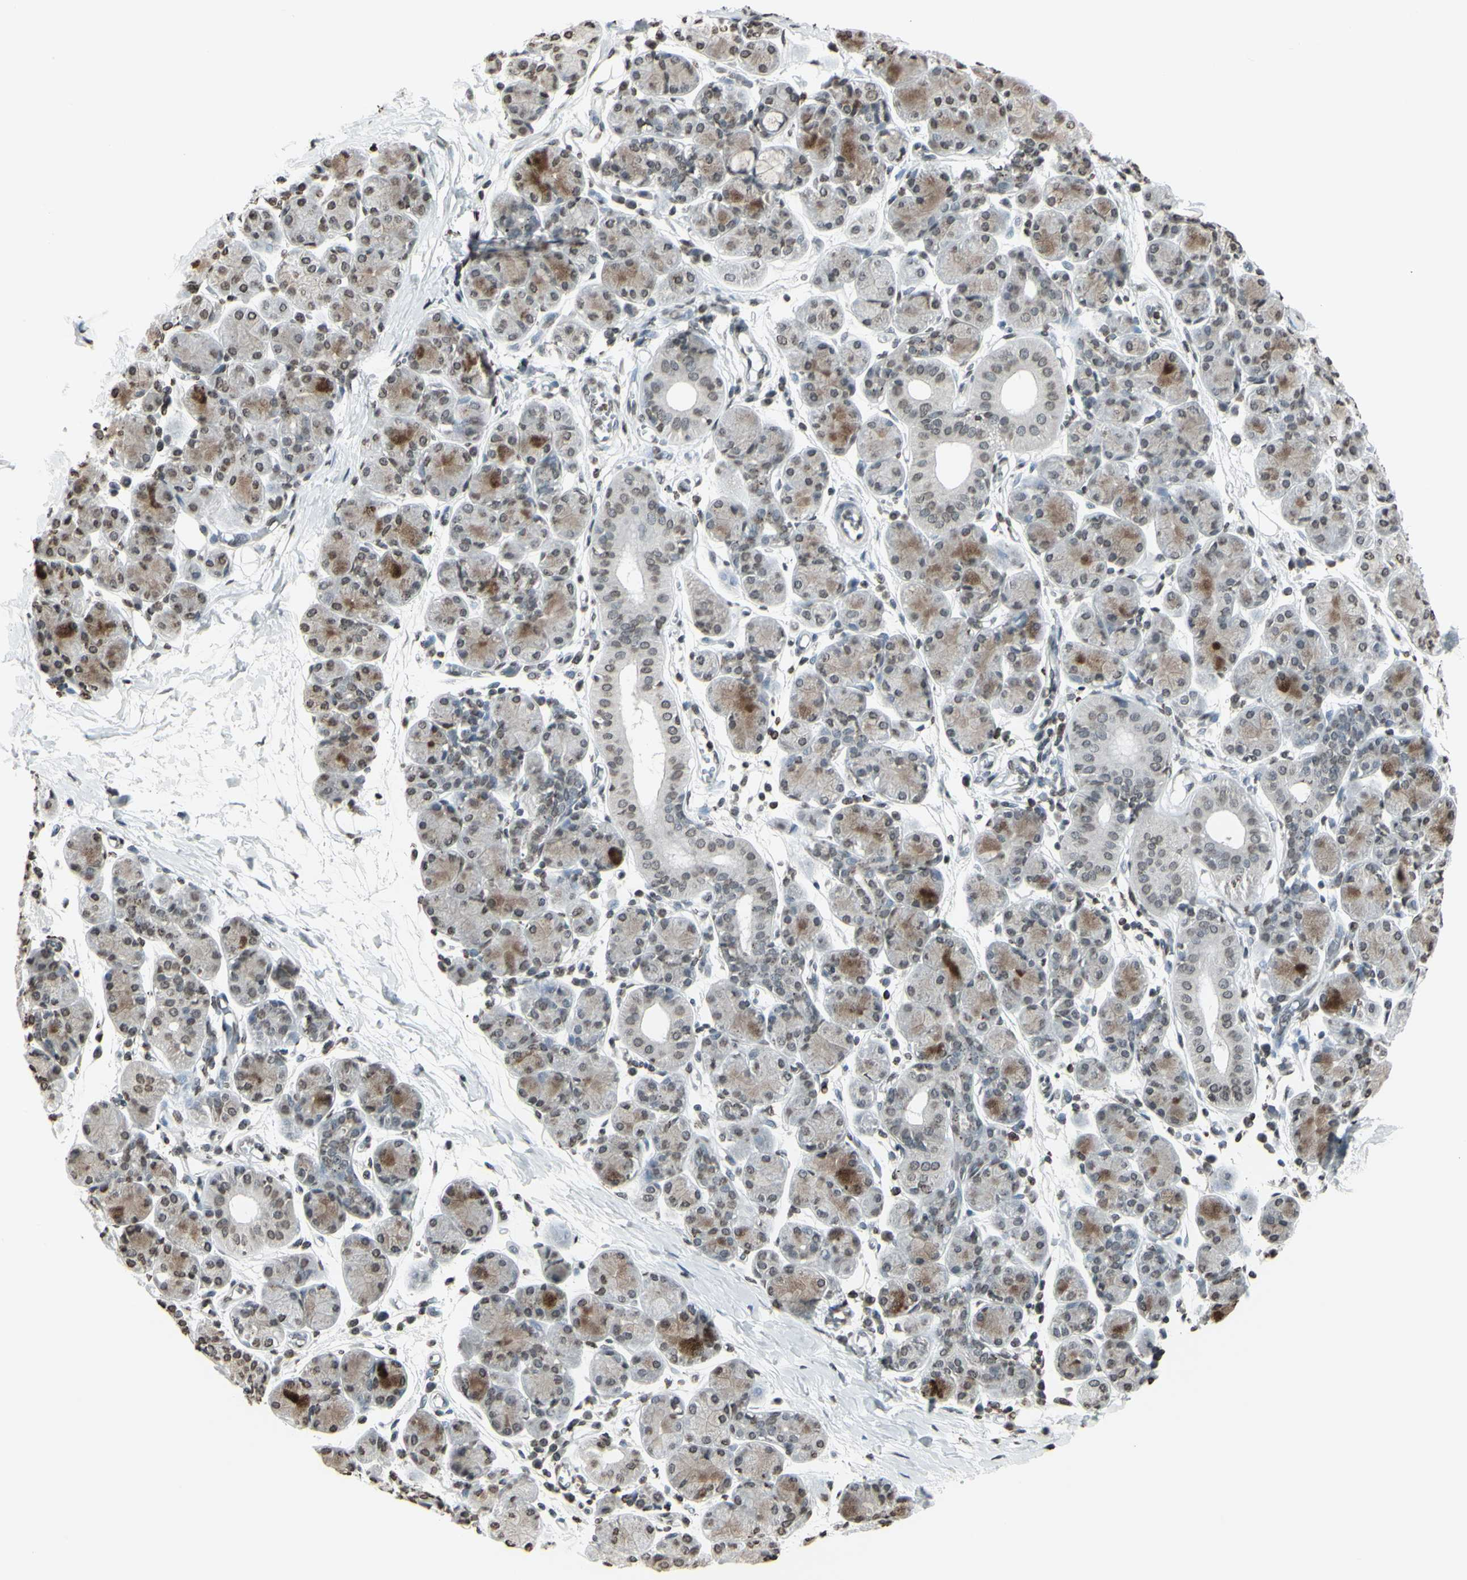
{"staining": {"intensity": "moderate", "quantity": "<25%", "location": "cytoplasmic/membranous"}, "tissue": "salivary gland", "cell_type": "Glandular cells", "image_type": "normal", "snomed": [{"axis": "morphology", "description": "Normal tissue, NOS"}, {"axis": "morphology", "description": "Inflammation, NOS"}, {"axis": "topography", "description": "Lymph node"}, {"axis": "topography", "description": "Salivary gland"}], "caption": "Immunohistochemistry (IHC) photomicrograph of benign salivary gland: salivary gland stained using immunohistochemistry reveals low levels of moderate protein expression localized specifically in the cytoplasmic/membranous of glandular cells, appearing as a cytoplasmic/membranous brown color.", "gene": "CD79B", "patient": {"sex": "male", "age": 3}}